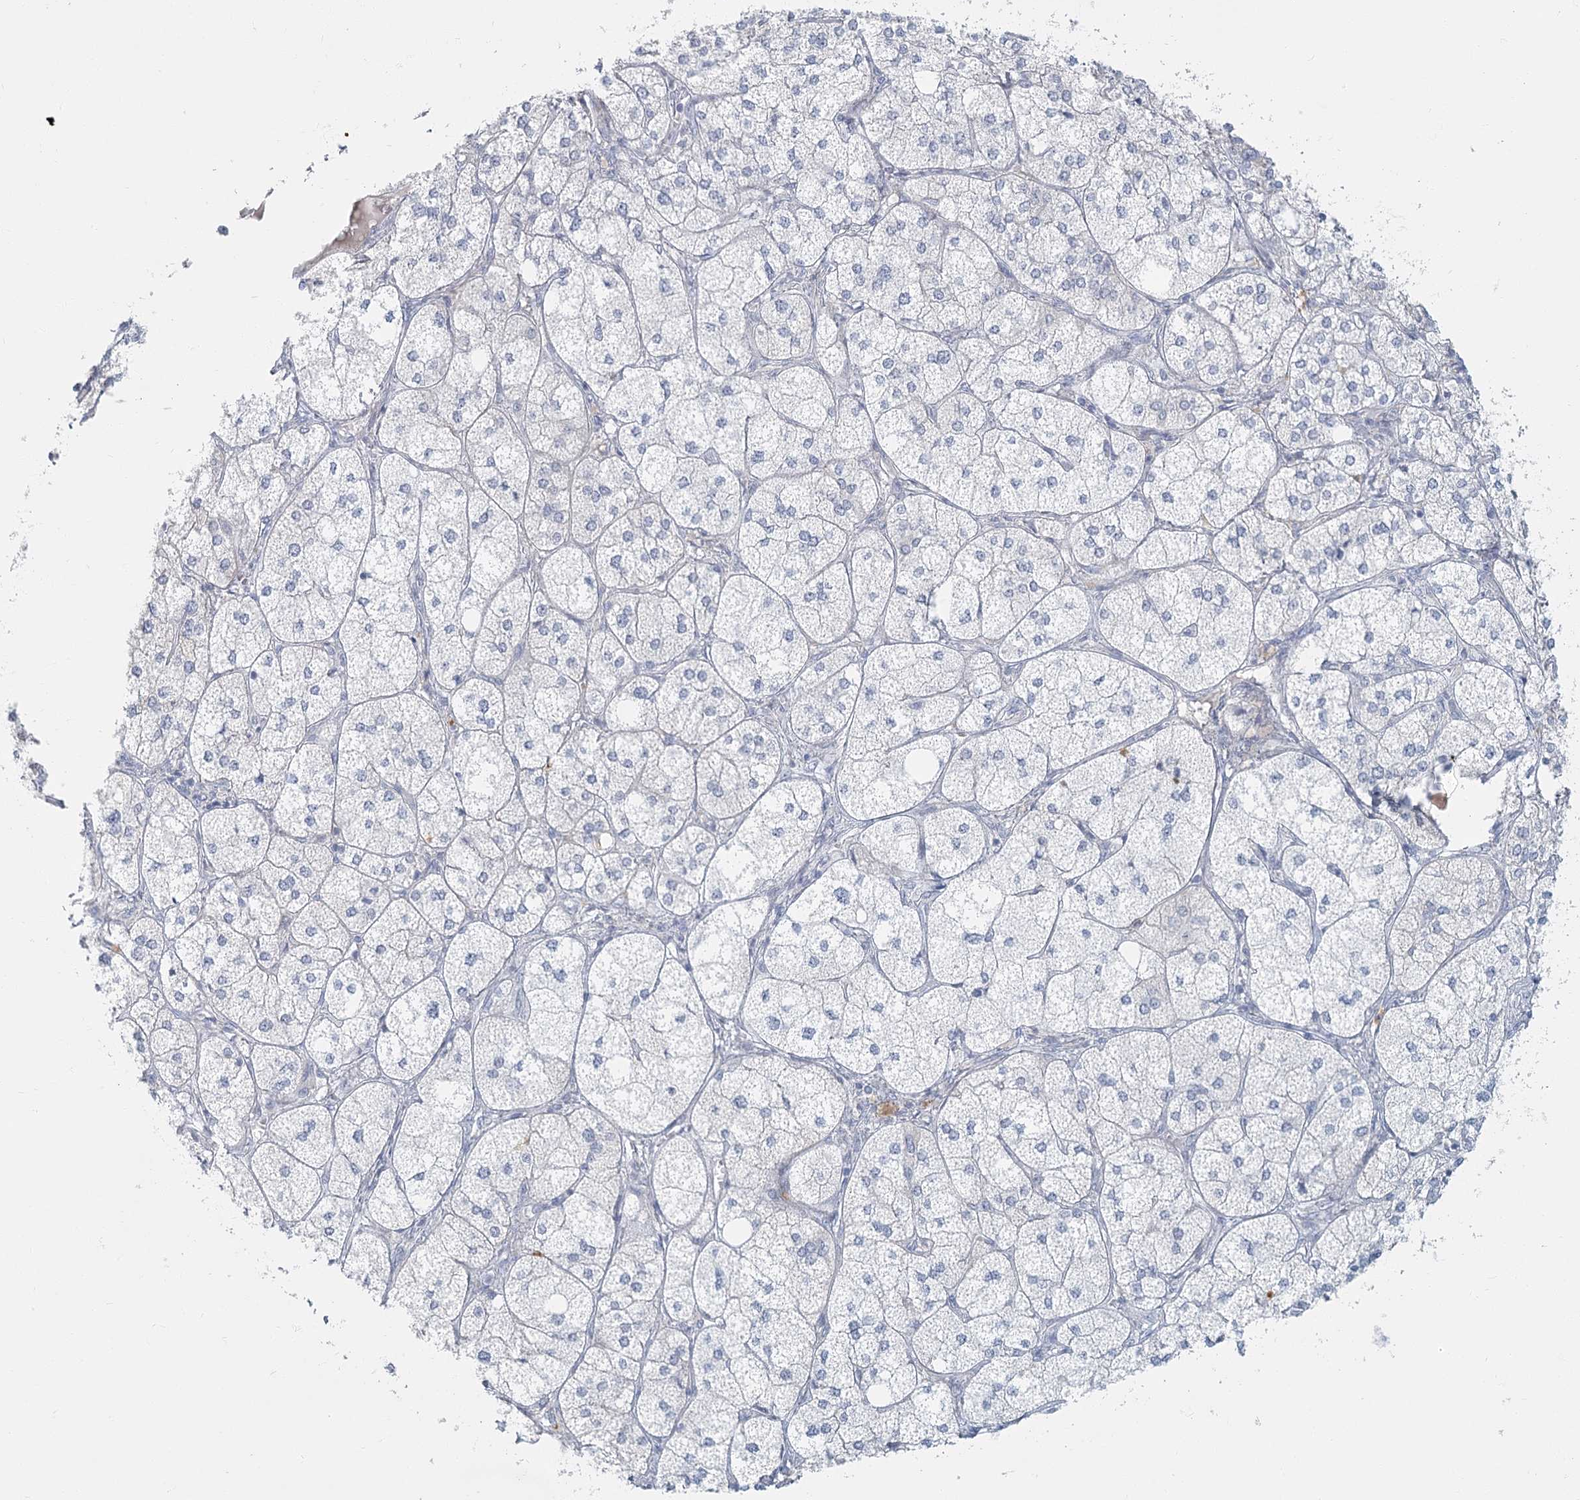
{"staining": {"intensity": "weak", "quantity": "<25%", "location": "cytoplasmic/membranous"}, "tissue": "adrenal gland", "cell_type": "Glandular cells", "image_type": "normal", "snomed": [{"axis": "morphology", "description": "Normal tissue, NOS"}, {"axis": "topography", "description": "Adrenal gland"}], "caption": "The histopathology image exhibits no staining of glandular cells in benign adrenal gland.", "gene": "FAM110C", "patient": {"sex": "female", "age": 61}}